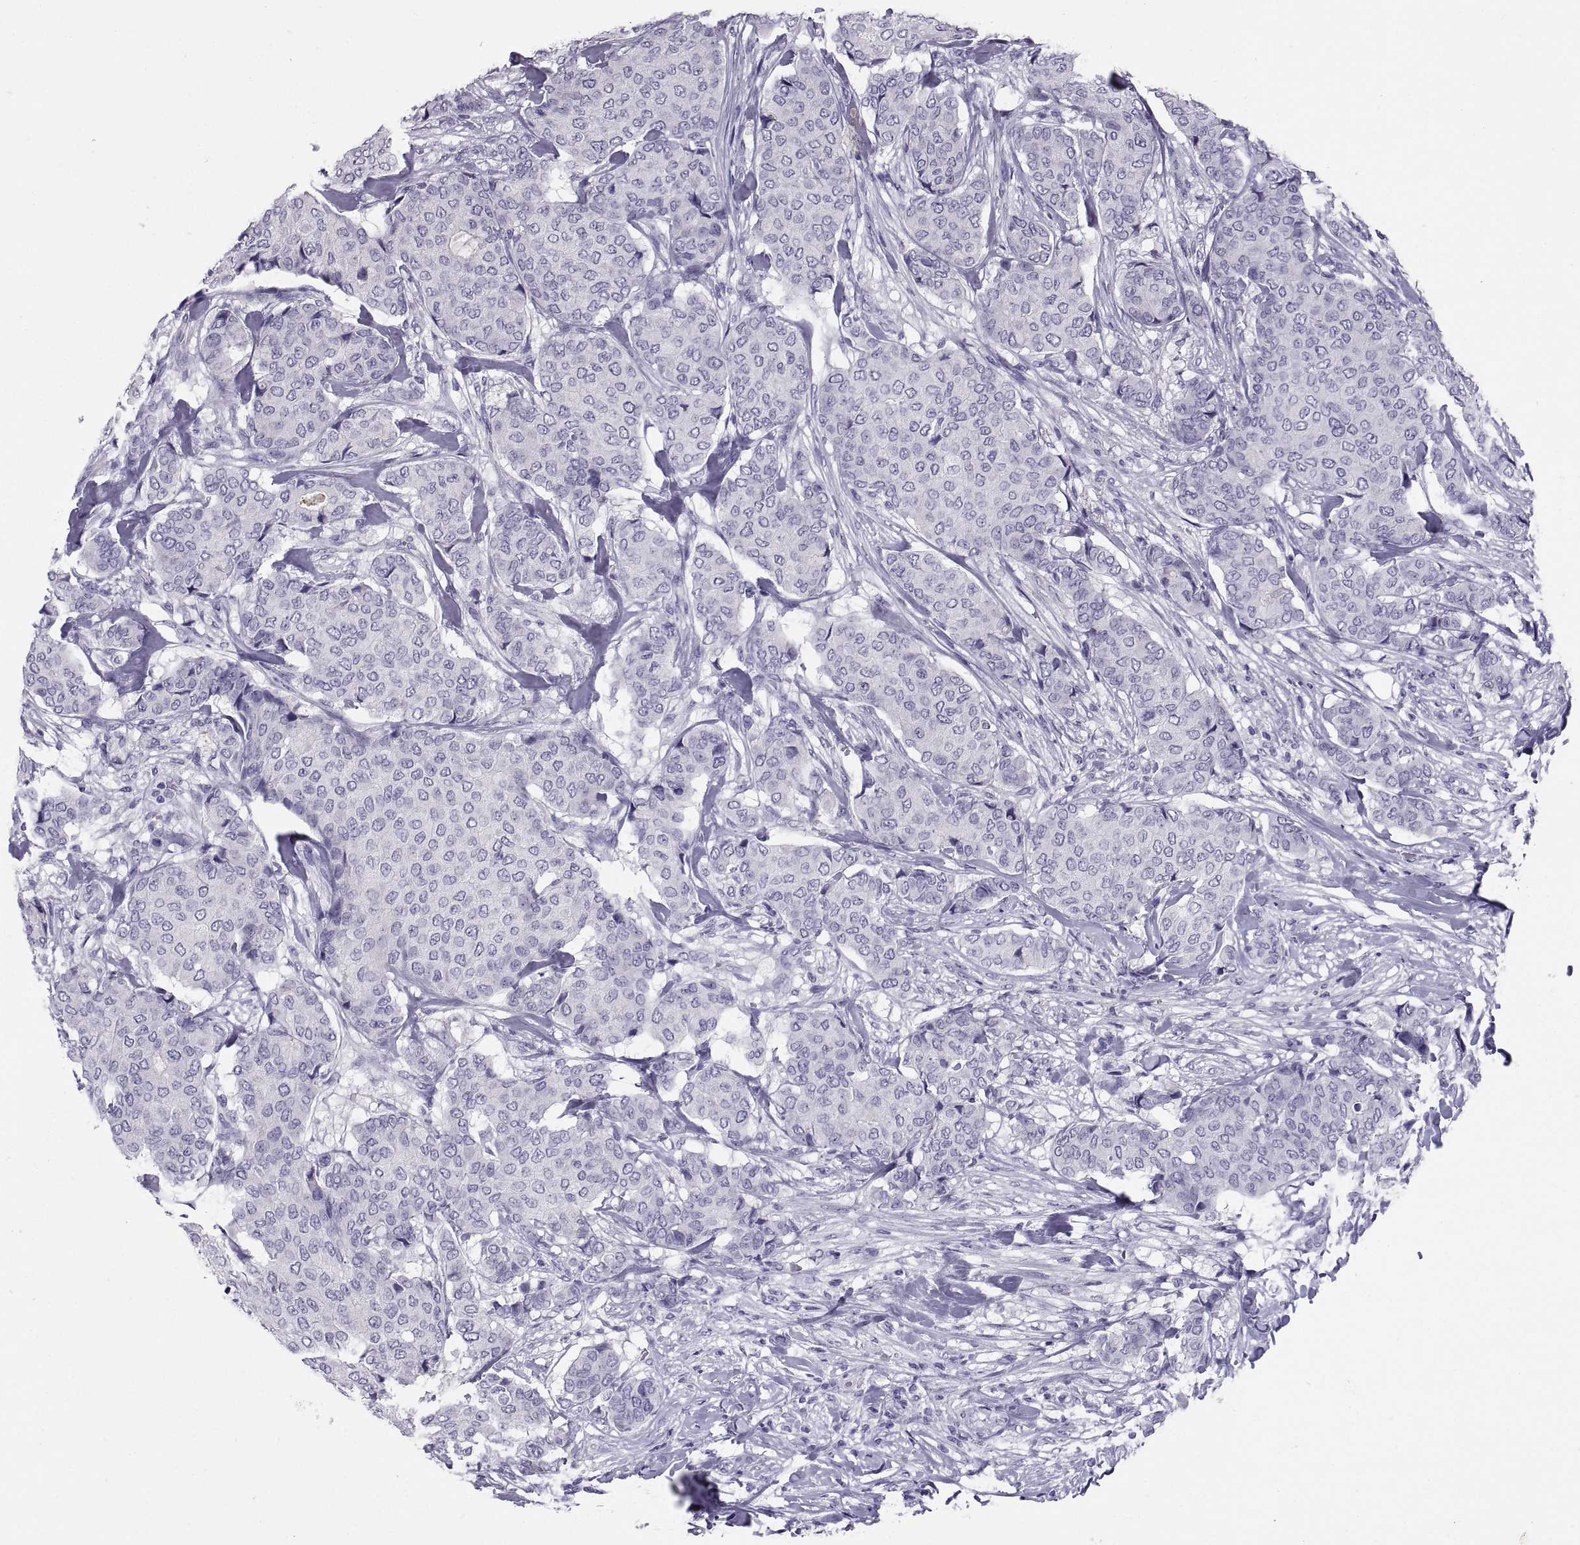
{"staining": {"intensity": "negative", "quantity": "none", "location": "none"}, "tissue": "breast cancer", "cell_type": "Tumor cells", "image_type": "cancer", "snomed": [{"axis": "morphology", "description": "Duct carcinoma"}, {"axis": "topography", "description": "Breast"}], "caption": "Tumor cells are negative for protein expression in human intraductal carcinoma (breast).", "gene": "RGS20", "patient": {"sex": "female", "age": 75}}